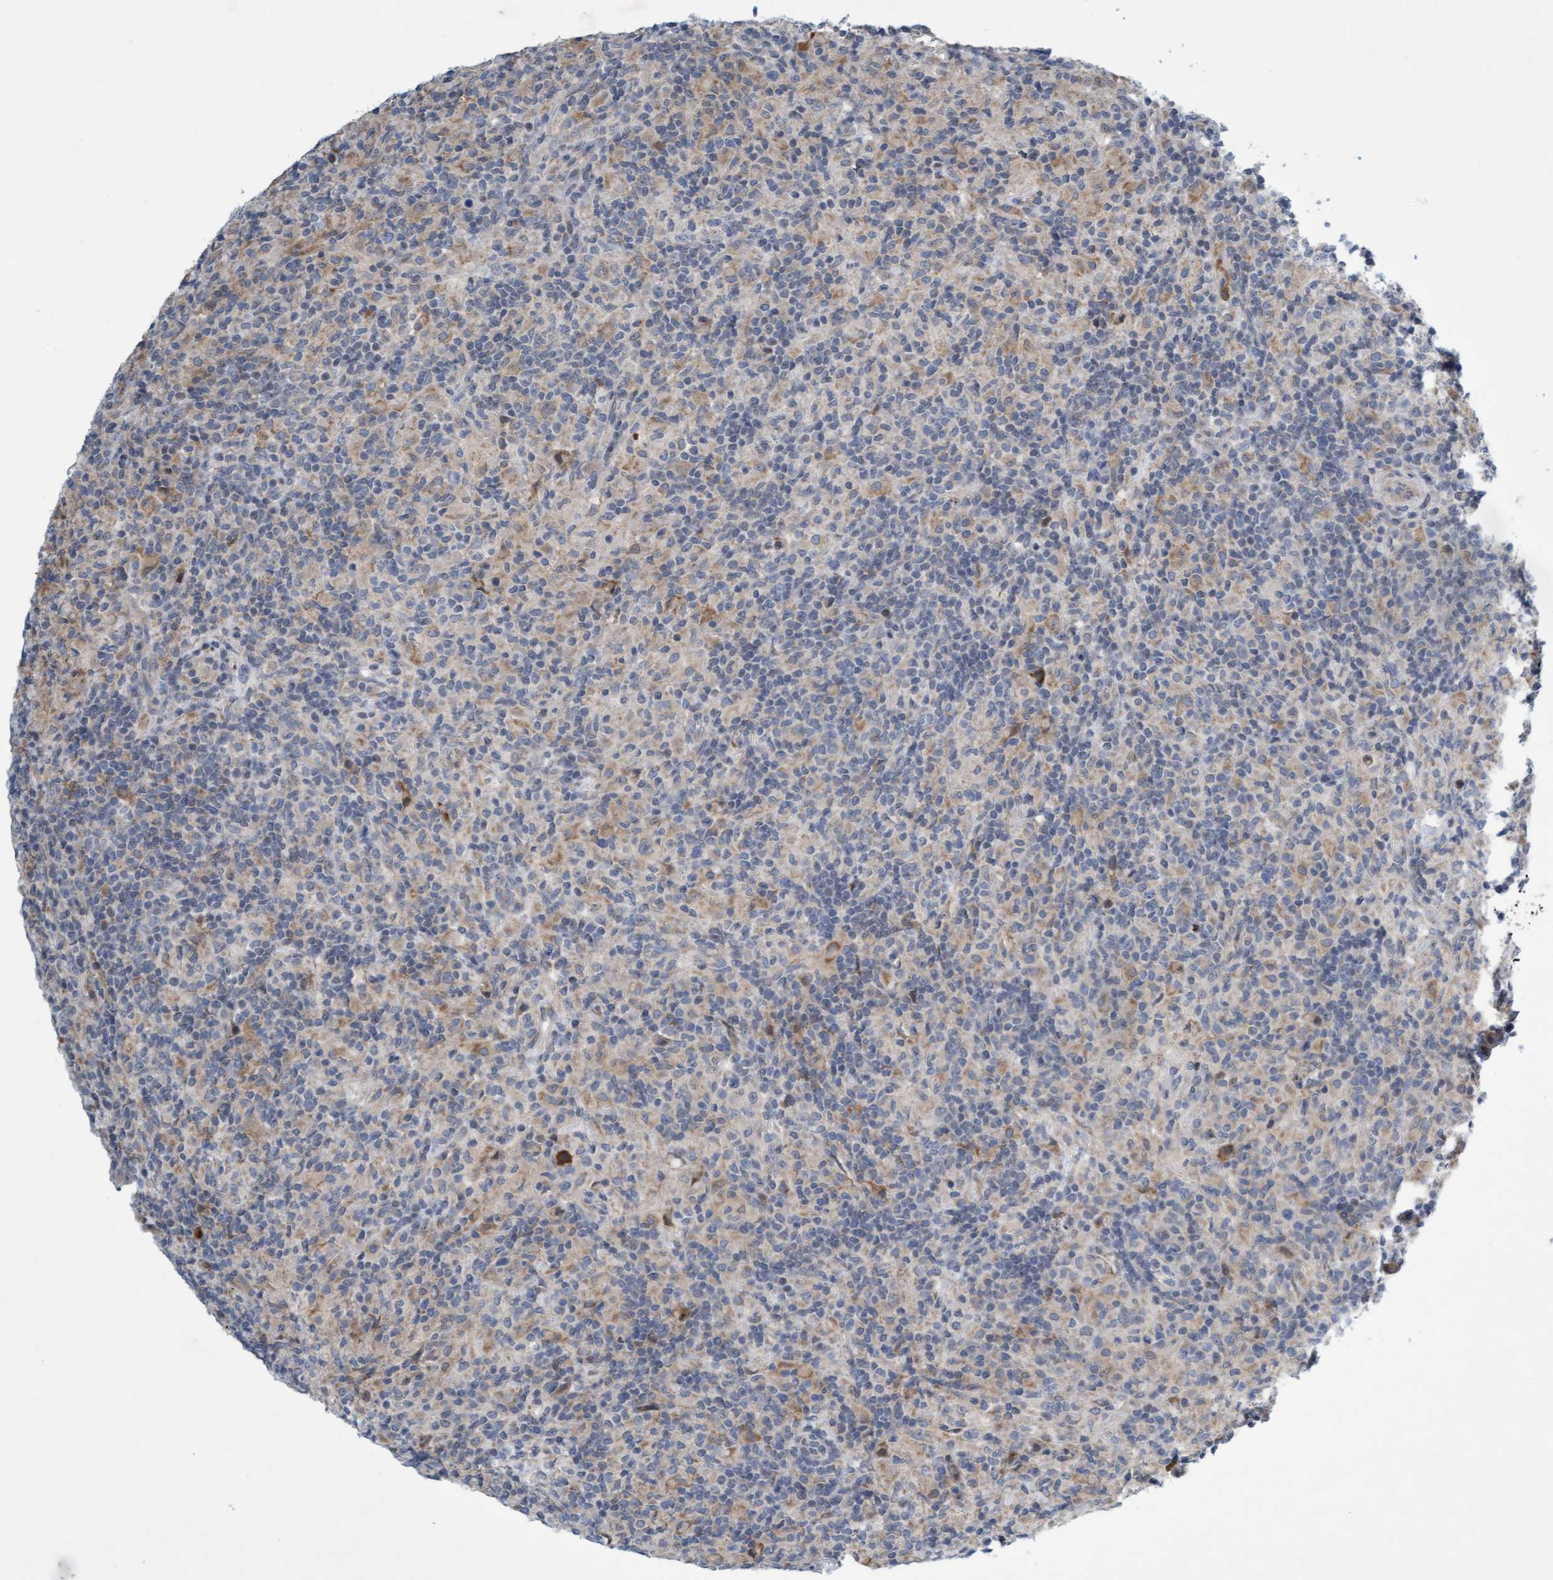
{"staining": {"intensity": "negative", "quantity": "none", "location": "none"}, "tissue": "lymphoma", "cell_type": "Tumor cells", "image_type": "cancer", "snomed": [{"axis": "morphology", "description": "Hodgkin's disease, NOS"}, {"axis": "topography", "description": "Lymph node"}], "caption": "Immunohistochemistry (IHC) micrograph of human Hodgkin's disease stained for a protein (brown), which shows no staining in tumor cells.", "gene": "DDHD2", "patient": {"sex": "male", "age": 70}}